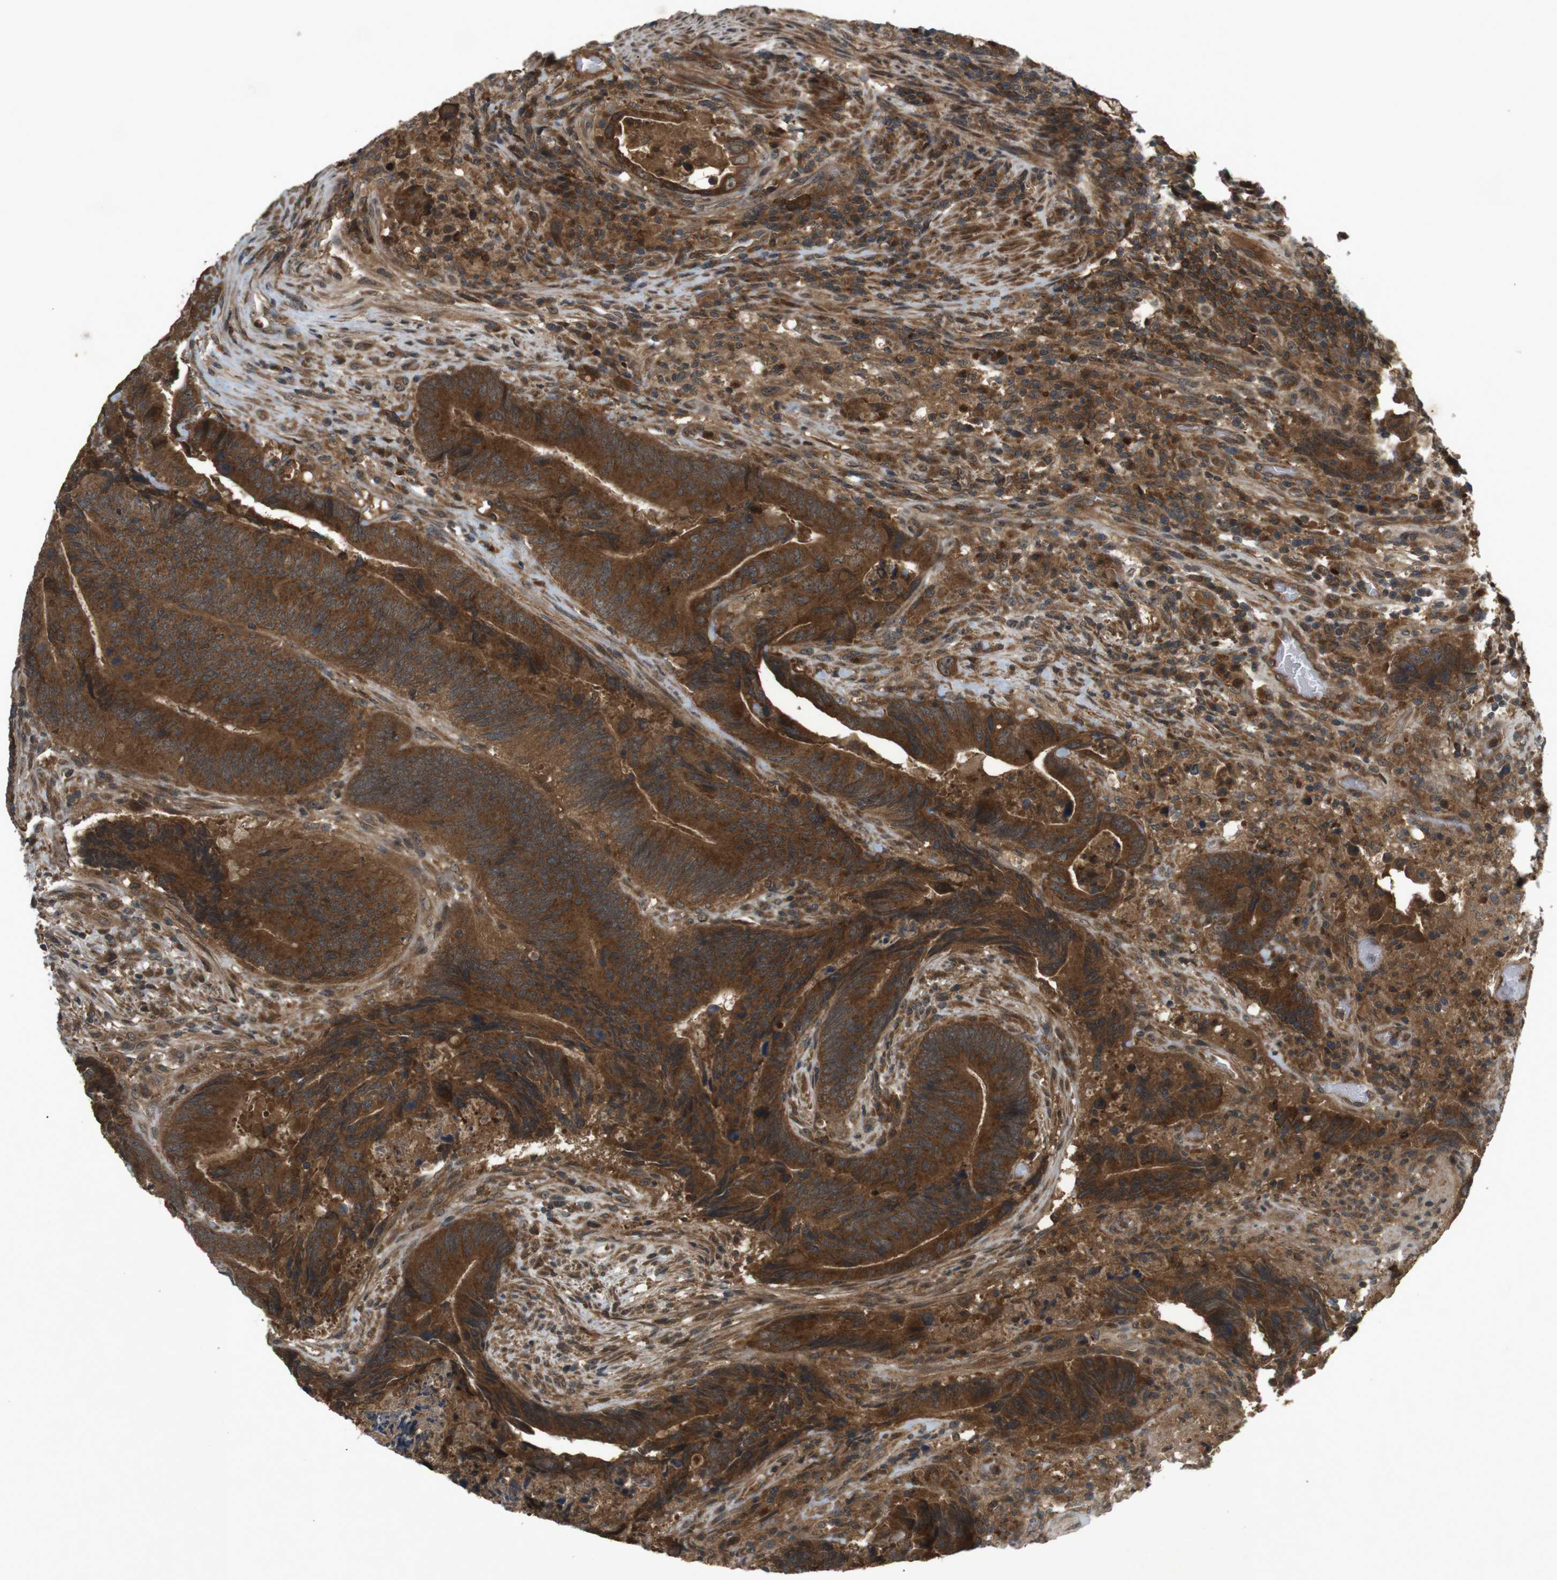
{"staining": {"intensity": "strong", "quantity": ">75%", "location": "cytoplasmic/membranous"}, "tissue": "colorectal cancer", "cell_type": "Tumor cells", "image_type": "cancer", "snomed": [{"axis": "morphology", "description": "Normal tissue, NOS"}, {"axis": "morphology", "description": "Adenocarcinoma, NOS"}, {"axis": "topography", "description": "Colon"}], "caption": "High-power microscopy captured an immunohistochemistry histopathology image of colorectal cancer, revealing strong cytoplasmic/membranous expression in about >75% of tumor cells. (Brightfield microscopy of DAB IHC at high magnification).", "gene": "NFKBIE", "patient": {"sex": "male", "age": 56}}